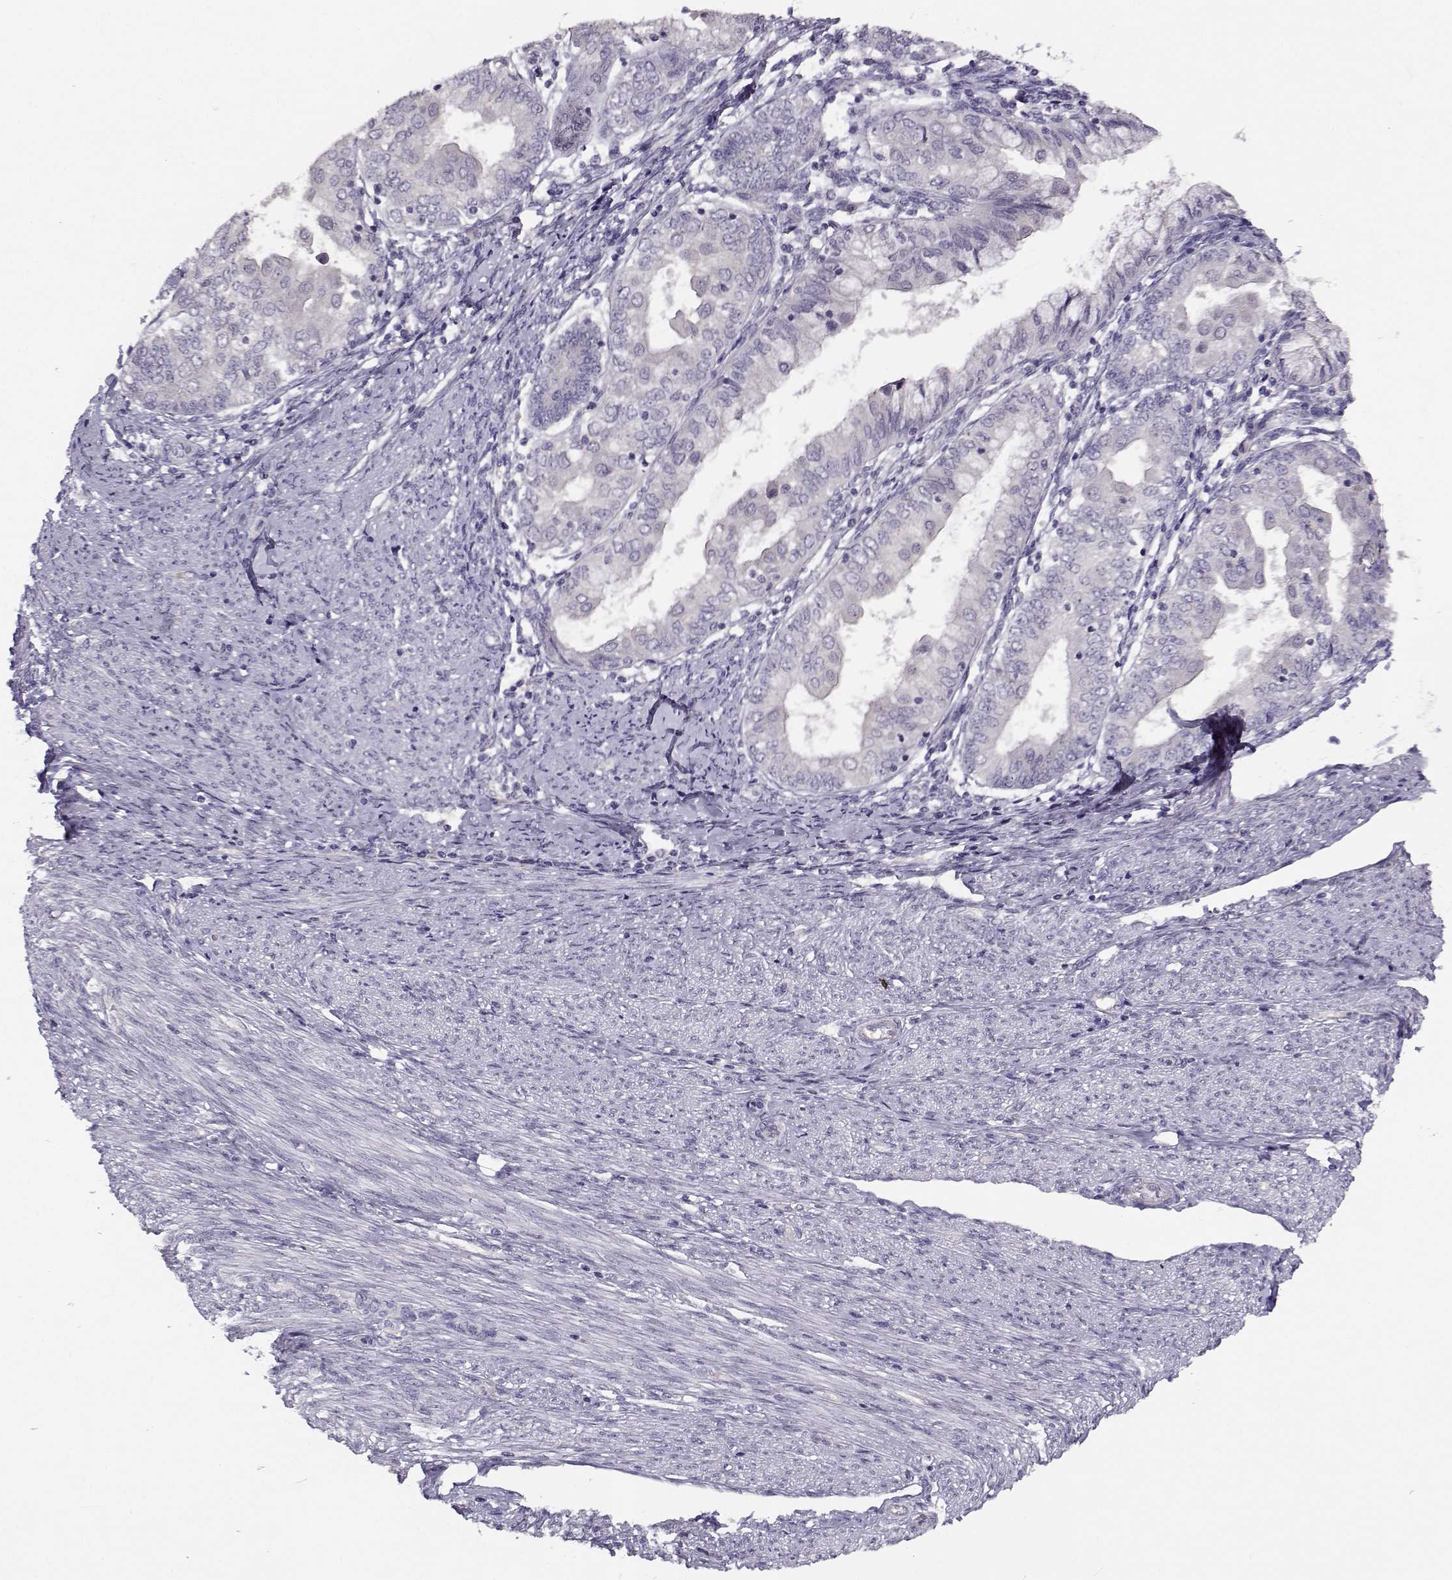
{"staining": {"intensity": "negative", "quantity": "none", "location": "none"}, "tissue": "endometrial cancer", "cell_type": "Tumor cells", "image_type": "cancer", "snomed": [{"axis": "morphology", "description": "Adenocarcinoma, NOS"}, {"axis": "topography", "description": "Endometrium"}], "caption": "High magnification brightfield microscopy of adenocarcinoma (endometrial) stained with DAB (3,3'-diaminobenzidine) (brown) and counterstained with hematoxylin (blue): tumor cells show no significant staining.", "gene": "TMEM145", "patient": {"sex": "female", "age": 68}}